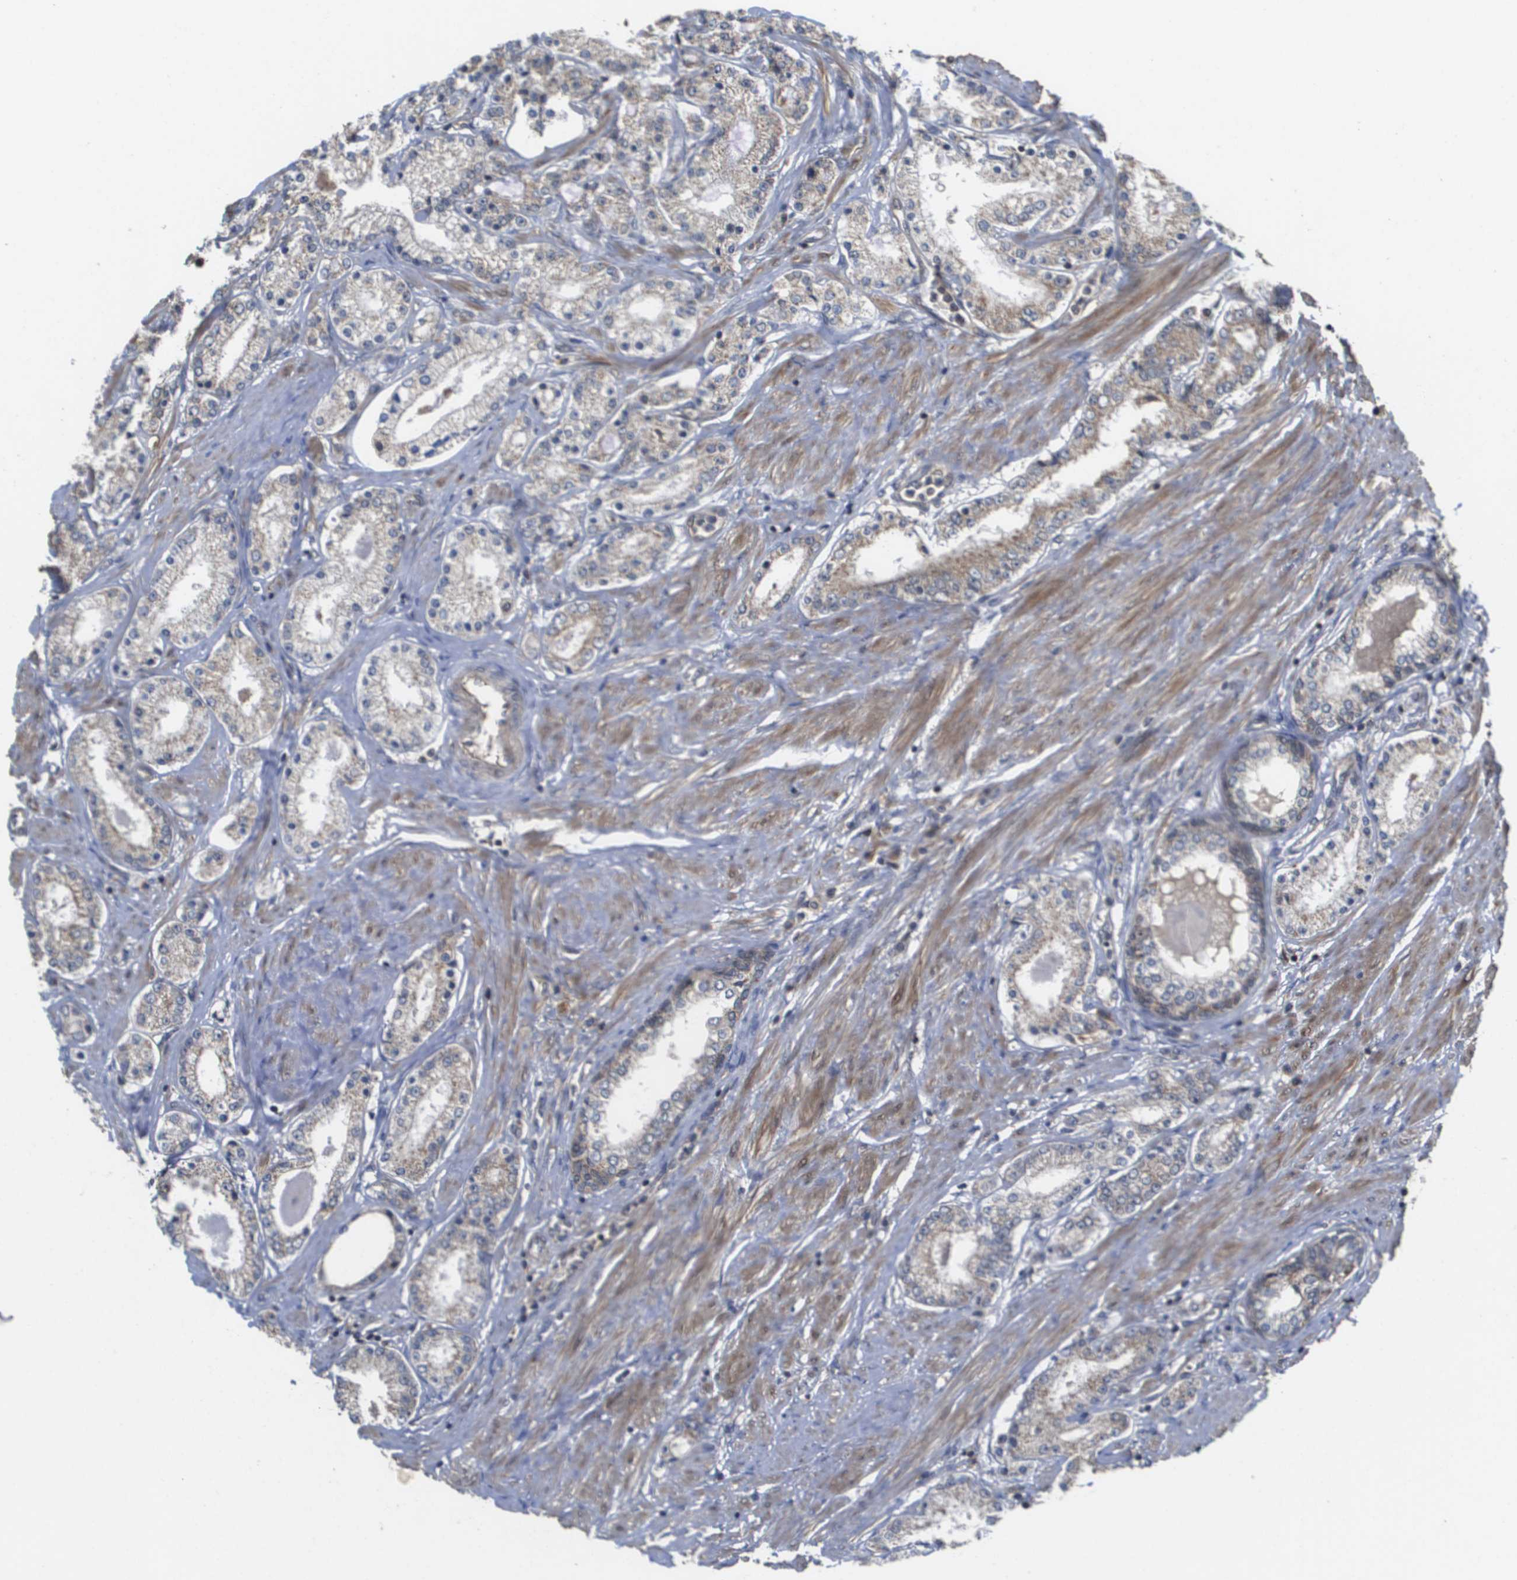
{"staining": {"intensity": "weak", "quantity": "25%-75%", "location": "cytoplasmic/membranous"}, "tissue": "prostate cancer", "cell_type": "Tumor cells", "image_type": "cancer", "snomed": [{"axis": "morphology", "description": "Adenocarcinoma, Low grade"}, {"axis": "topography", "description": "Prostate"}], "caption": "Protein expression analysis of prostate cancer (adenocarcinoma (low-grade)) displays weak cytoplasmic/membranous expression in approximately 25%-75% of tumor cells. (brown staining indicates protein expression, while blue staining denotes nuclei).", "gene": "RBM38", "patient": {"sex": "male", "age": 63}}